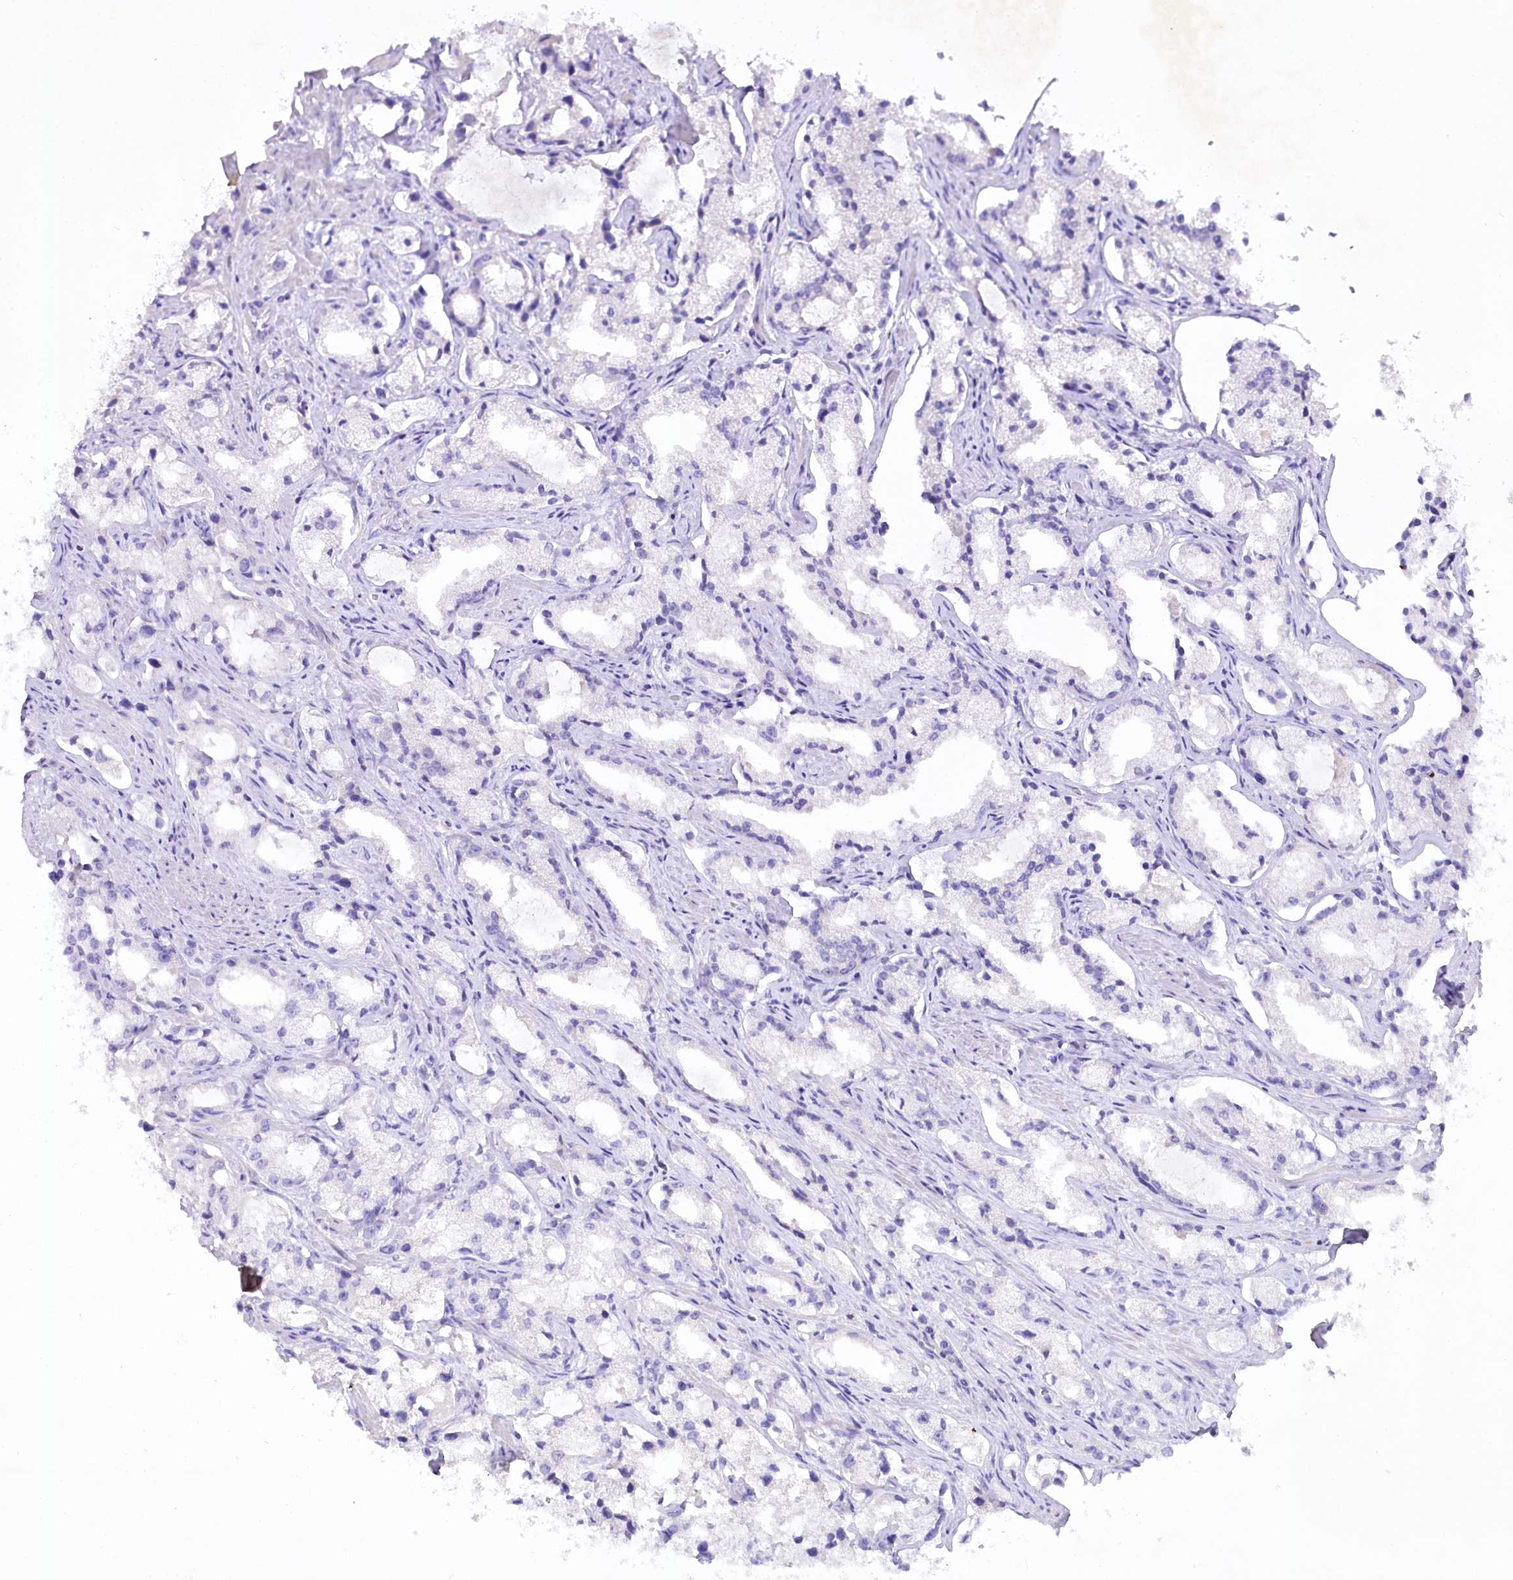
{"staining": {"intensity": "negative", "quantity": "none", "location": "none"}, "tissue": "prostate cancer", "cell_type": "Tumor cells", "image_type": "cancer", "snomed": [{"axis": "morphology", "description": "Adenocarcinoma, High grade"}, {"axis": "topography", "description": "Prostate"}], "caption": "Tumor cells show no significant positivity in adenocarcinoma (high-grade) (prostate). (Brightfield microscopy of DAB immunohistochemistry (IHC) at high magnification).", "gene": "MYOZ1", "patient": {"sex": "male", "age": 66}}